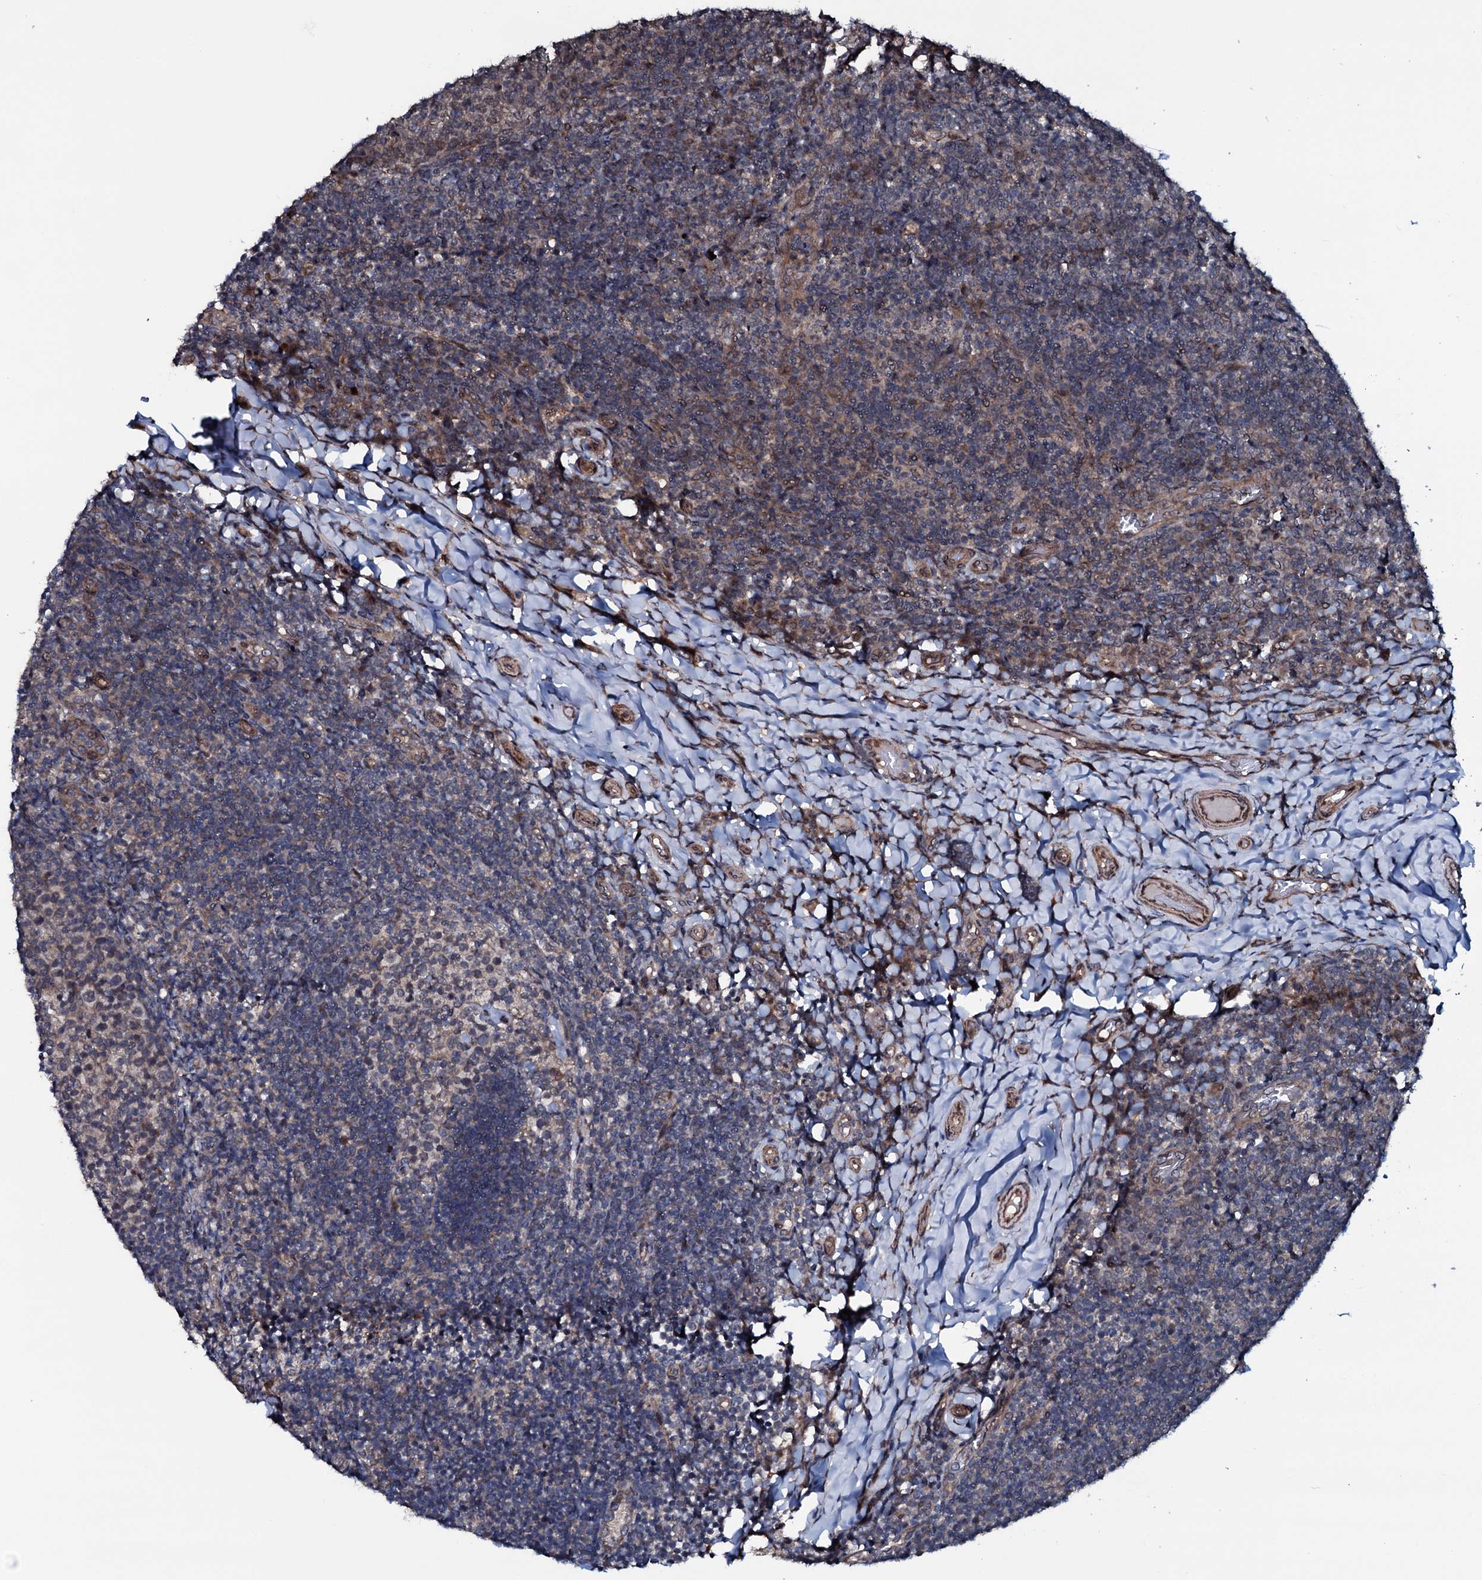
{"staining": {"intensity": "moderate", "quantity": ">75%", "location": "cytoplasmic/membranous,nuclear"}, "tissue": "tonsil", "cell_type": "Germinal center cells", "image_type": "normal", "snomed": [{"axis": "morphology", "description": "Normal tissue, NOS"}, {"axis": "topography", "description": "Tonsil"}], "caption": "Protein analysis of normal tonsil shows moderate cytoplasmic/membranous,nuclear staining in about >75% of germinal center cells. (Brightfield microscopy of DAB IHC at high magnification).", "gene": "OGFOD2", "patient": {"sex": "female", "age": 10}}